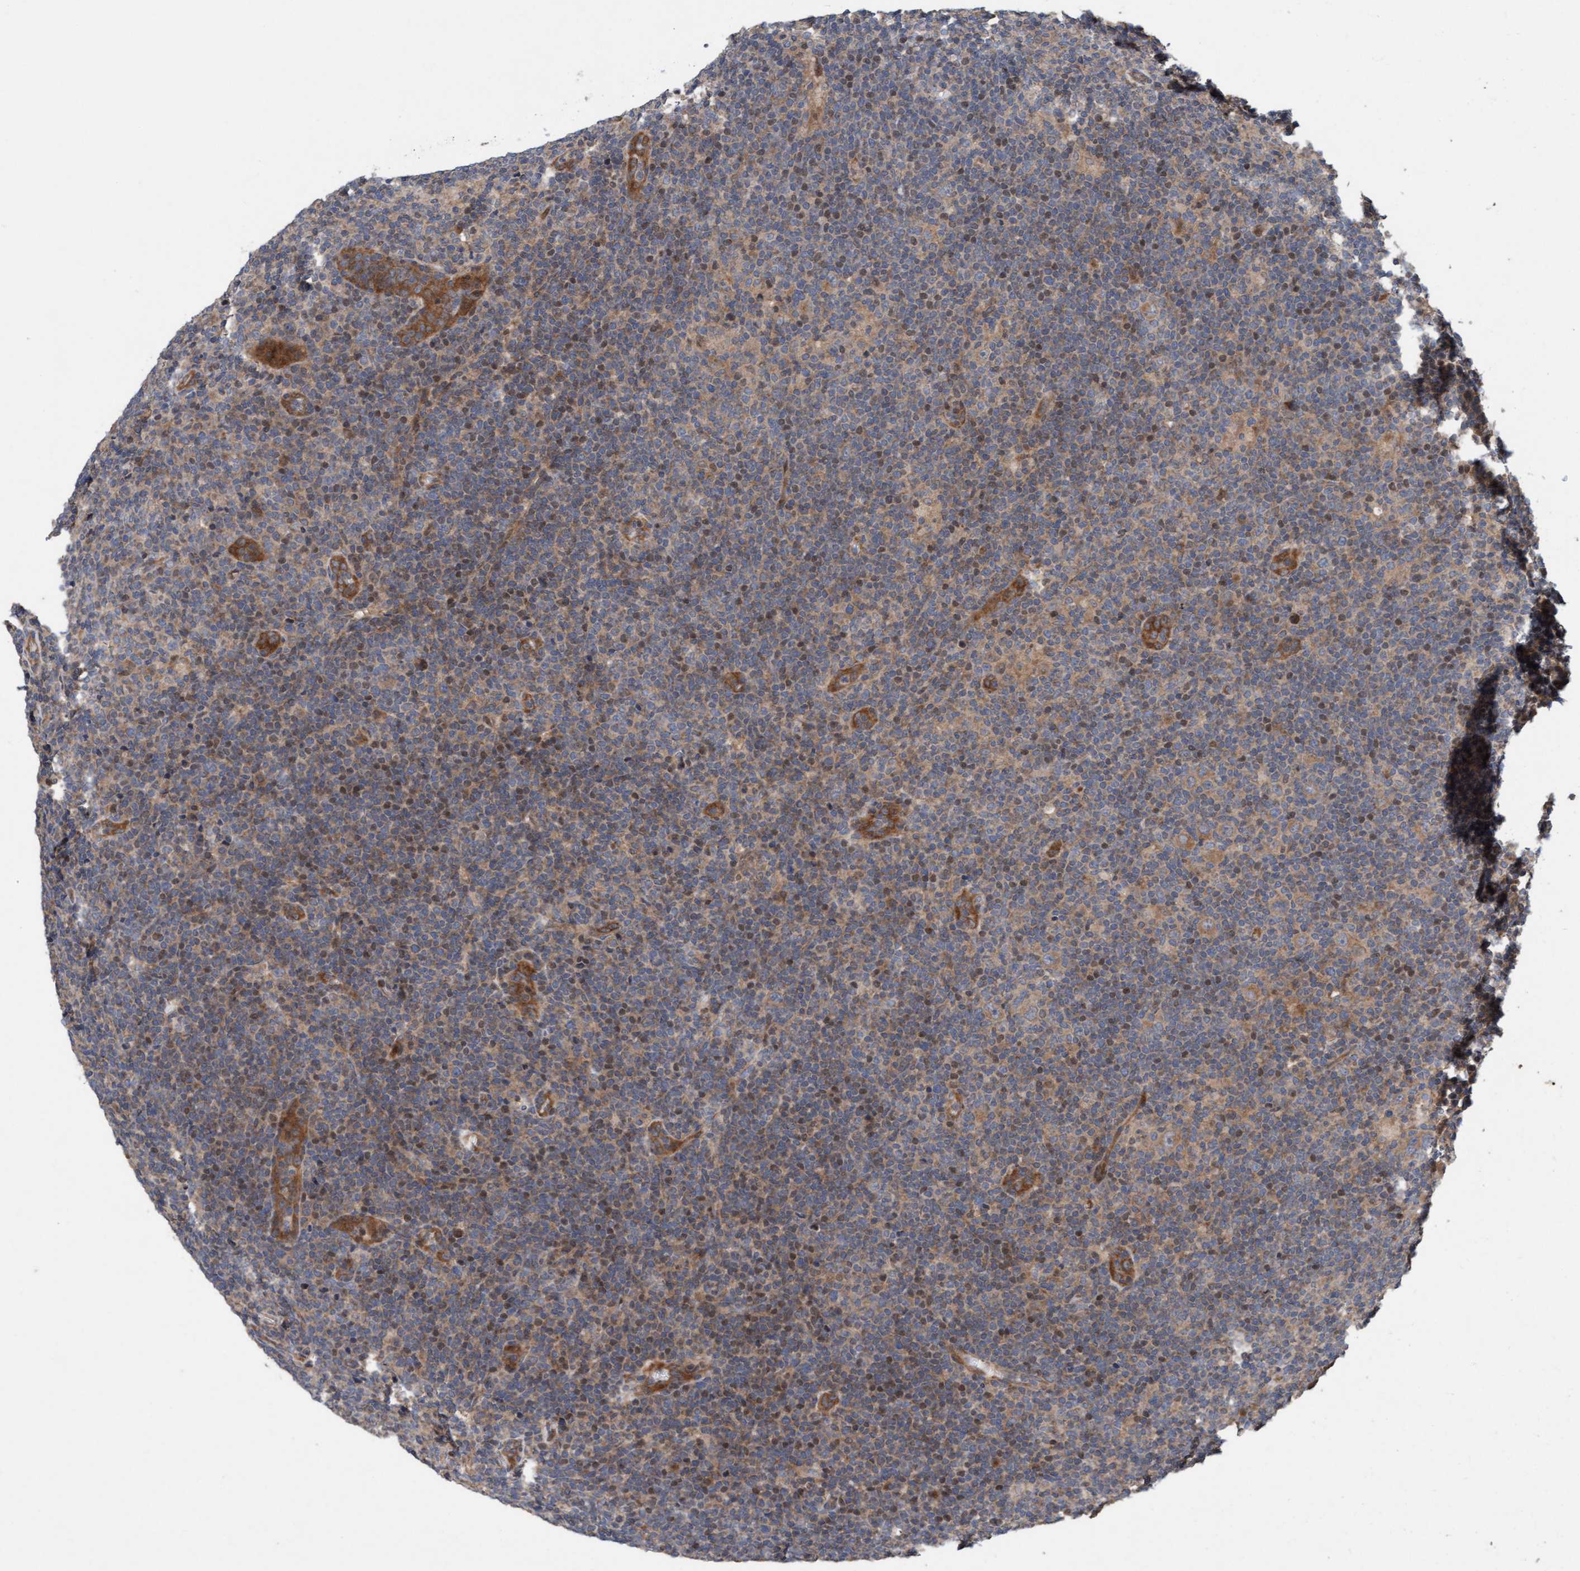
{"staining": {"intensity": "weak", "quantity": ">75%", "location": "cytoplasmic/membranous"}, "tissue": "lymphoma", "cell_type": "Tumor cells", "image_type": "cancer", "snomed": [{"axis": "morphology", "description": "Hodgkin's disease, NOS"}, {"axis": "topography", "description": "Lymph node"}], "caption": "The micrograph exhibits immunohistochemical staining of lymphoma. There is weak cytoplasmic/membranous expression is identified in about >75% of tumor cells.", "gene": "MLXIP", "patient": {"sex": "female", "age": 57}}